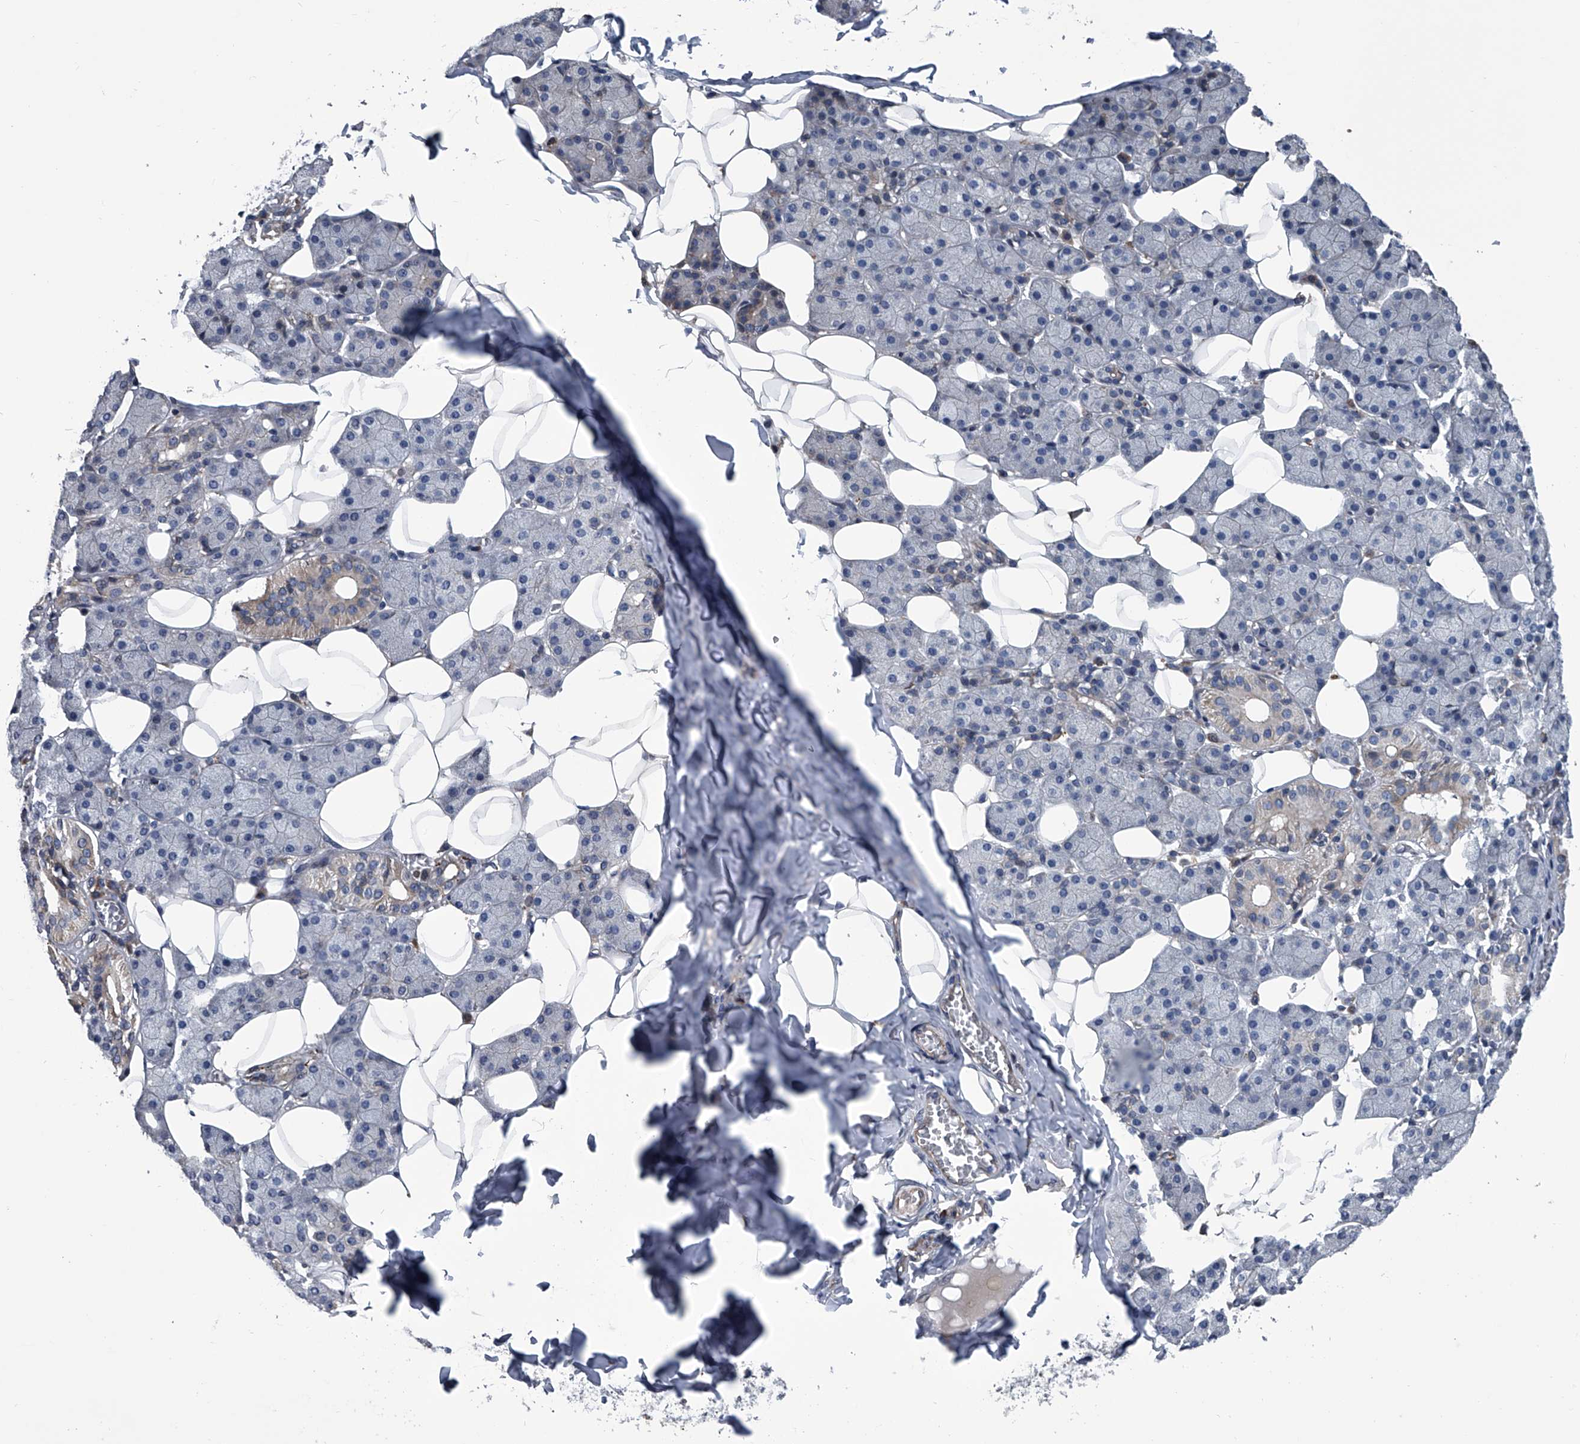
{"staining": {"intensity": "negative", "quantity": "none", "location": "none"}, "tissue": "salivary gland", "cell_type": "Glandular cells", "image_type": "normal", "snomed": [{"axis": "morphology", "description": "Normal tissue, NOS"}, {"axis": "topography", "description": "Salivary gland"}], "caption": "DAB immunohistochemical staining of benign salivary gland displays no significant expression in glandular cells. The staining was performed using DAB (3,3'-diaminobenzidine) to visualize the protein expression in brown, while the nuclei were stained in blue with hematoxylin (Magnification: 20x).", "gene": "ABCG1", "patient": {"sex": "female", "age": 33}}